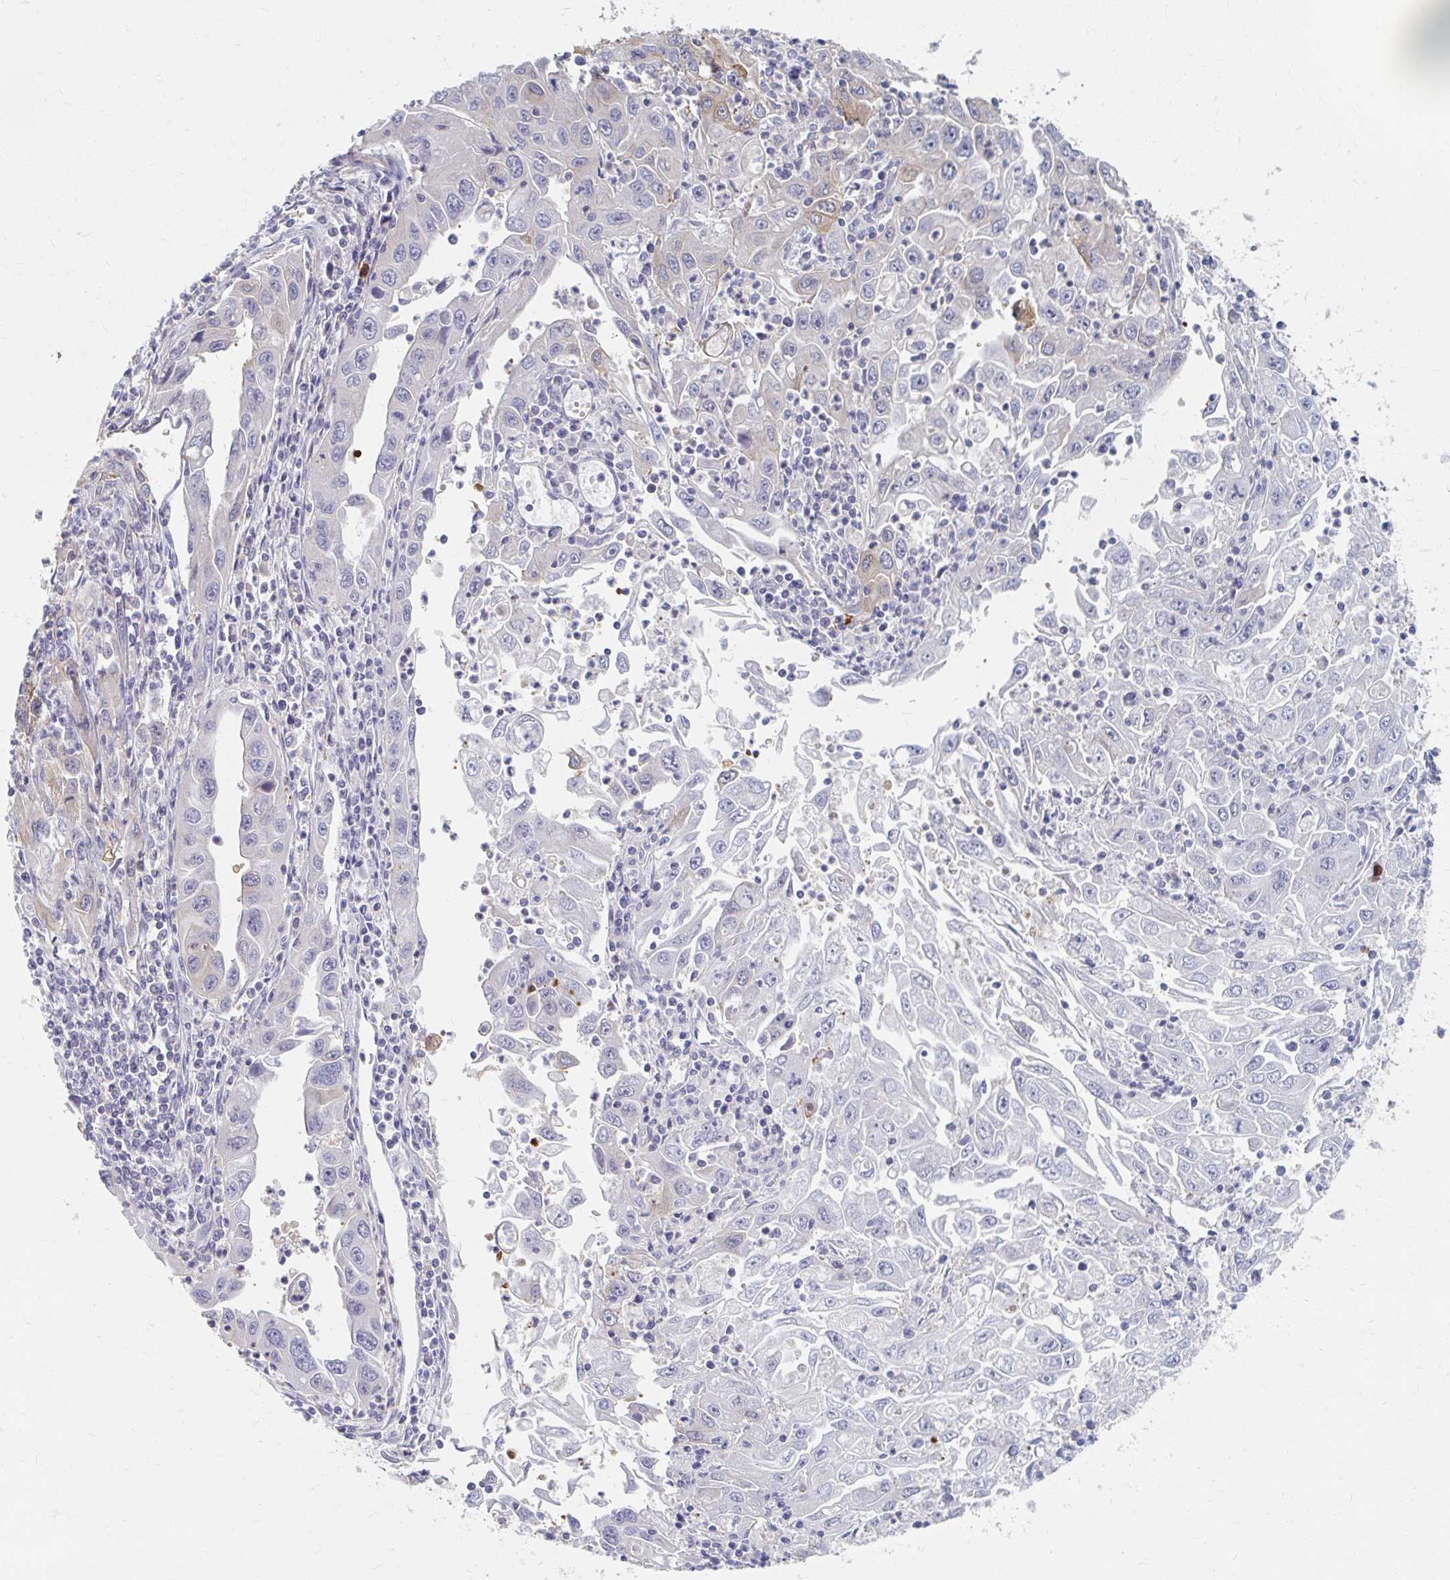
{"staining": {"intensity": "negative", "quantity": "none", "location": "none"}, "tissue": "endometrial cancer", "cell_type": "Tumor cells", "image_type": "cancer", "snomed": [{"axis": "morphology", "description": "Adenocarcinoma, NOS"}, {"axis": "topography", "description": "Uterus"}], "caption": "A micrograph of endometrial adenocarcinoma stained for a protein shows no brown staining in tumor cells.", "gene": "MYLK2", "patient": {"sex": "female", "age": 62}}